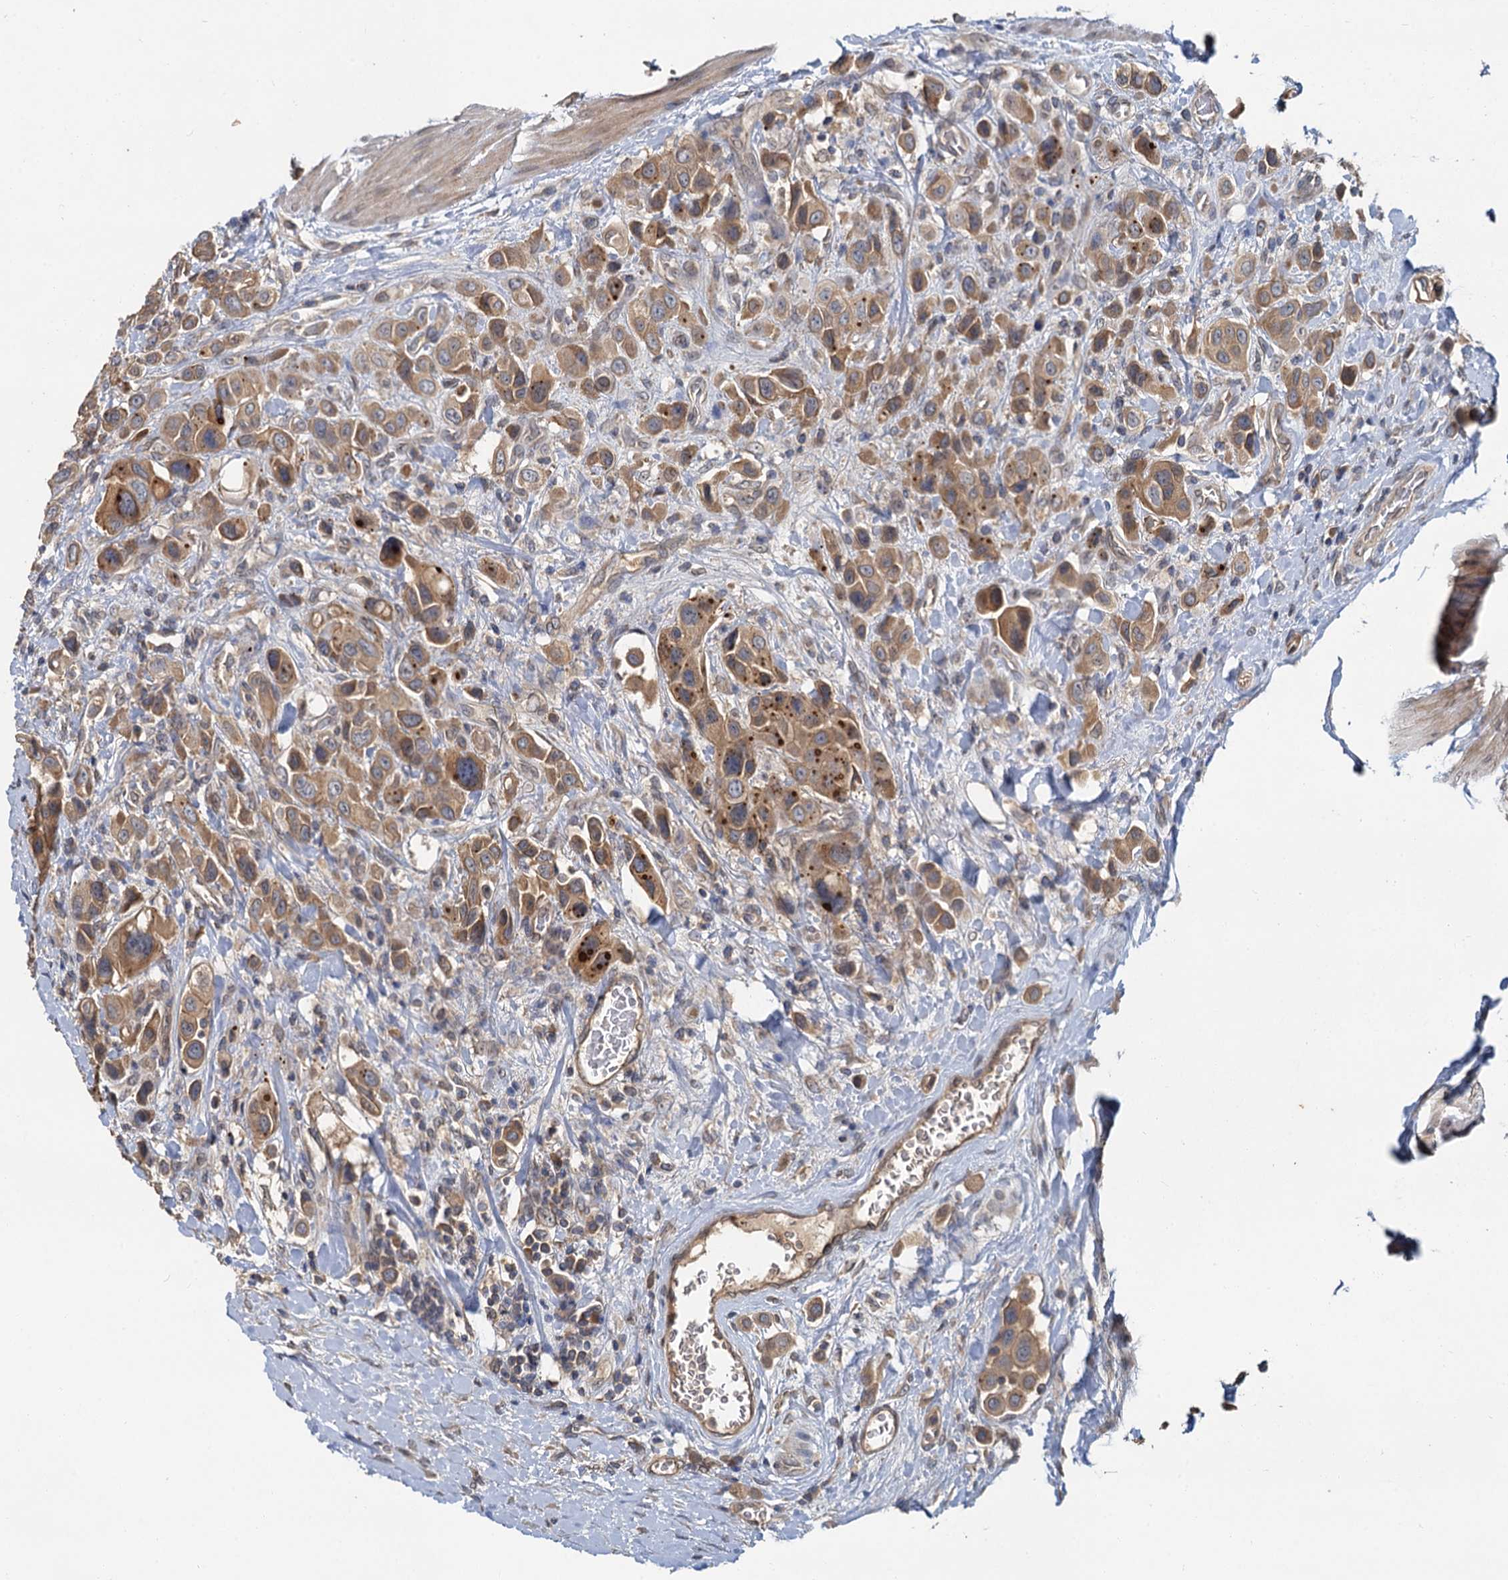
{"staining": {"intensity": "moderate", "quantity": ">75%", "location": "cytoplasmic/membranous"}, "tissue": "urothelial cancer", "cell_type": "Tumor cells", "image_type": "cancer", "snomed": [{"axis": "morphology", "description": "Urothelial carcinoma, High grade"}, {"axis": "topography", "description": "Urinary bladder"}], "caption": "This image reveals IHC staining of human urothelial cancer, with medium moderate cytoplasmic/membranous positivity in about >75% of tumor cells.", "gene": "ZNF324", "patient": {"sex": "male", "age": 50}}